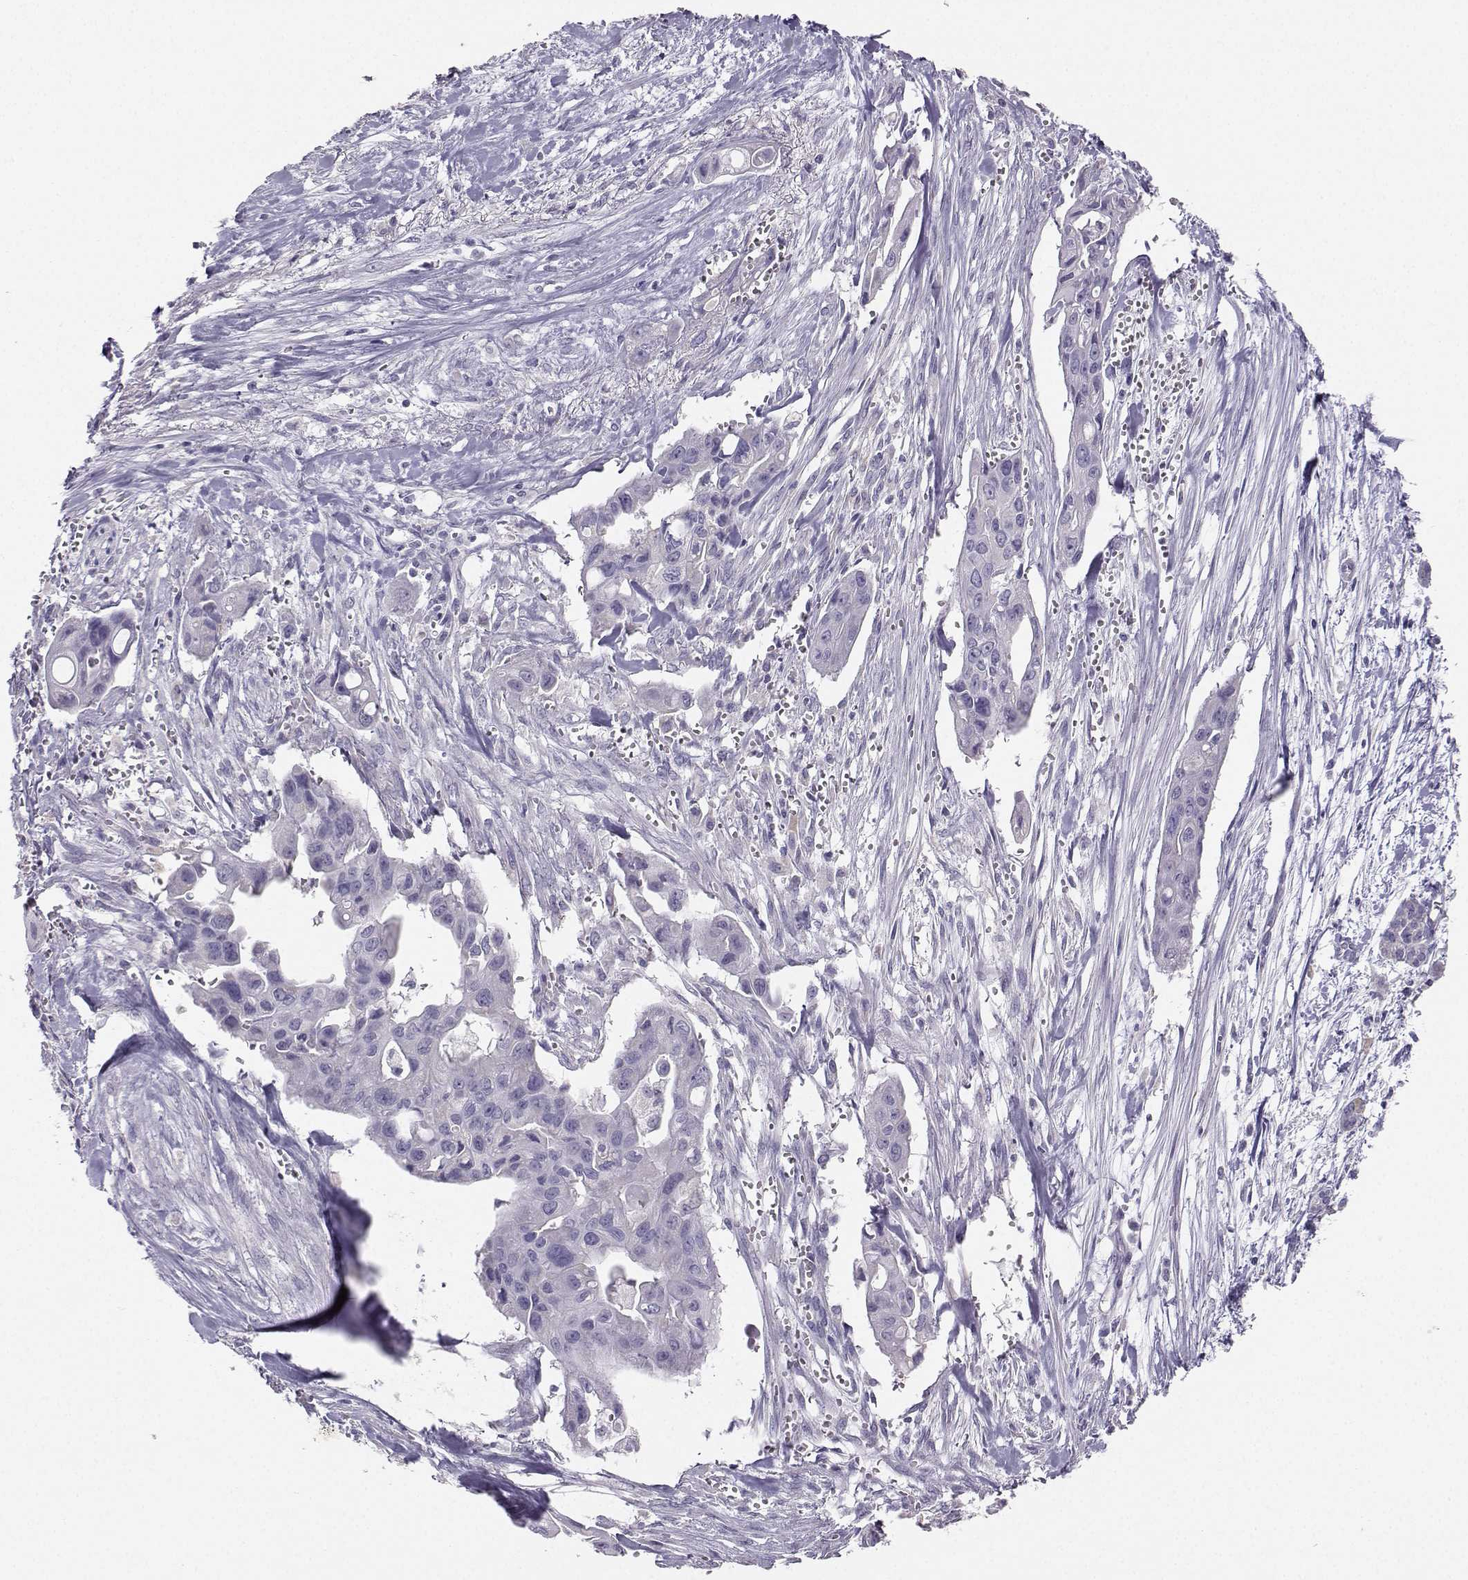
{"staining": {"intensity": "negative", "quantity": "none", "location": "none"}, "tissue": "pancreatic cancer", "cell_type": "Tumor cells", "image_type": "cancer", "snomed": [{"axis": "morphology", "description": "Adenocarcinoma, NOS"}, {"axis": "topography", "description": "Pancreas"}], "caption": "This image is of pancreatic cancer stained with IHC to label a protein in brown with the nuclei are counter-stained blue. There is no staining in tumor cells.", "gene": "AVP", "patient": {"sex": "male", "age": 60}}